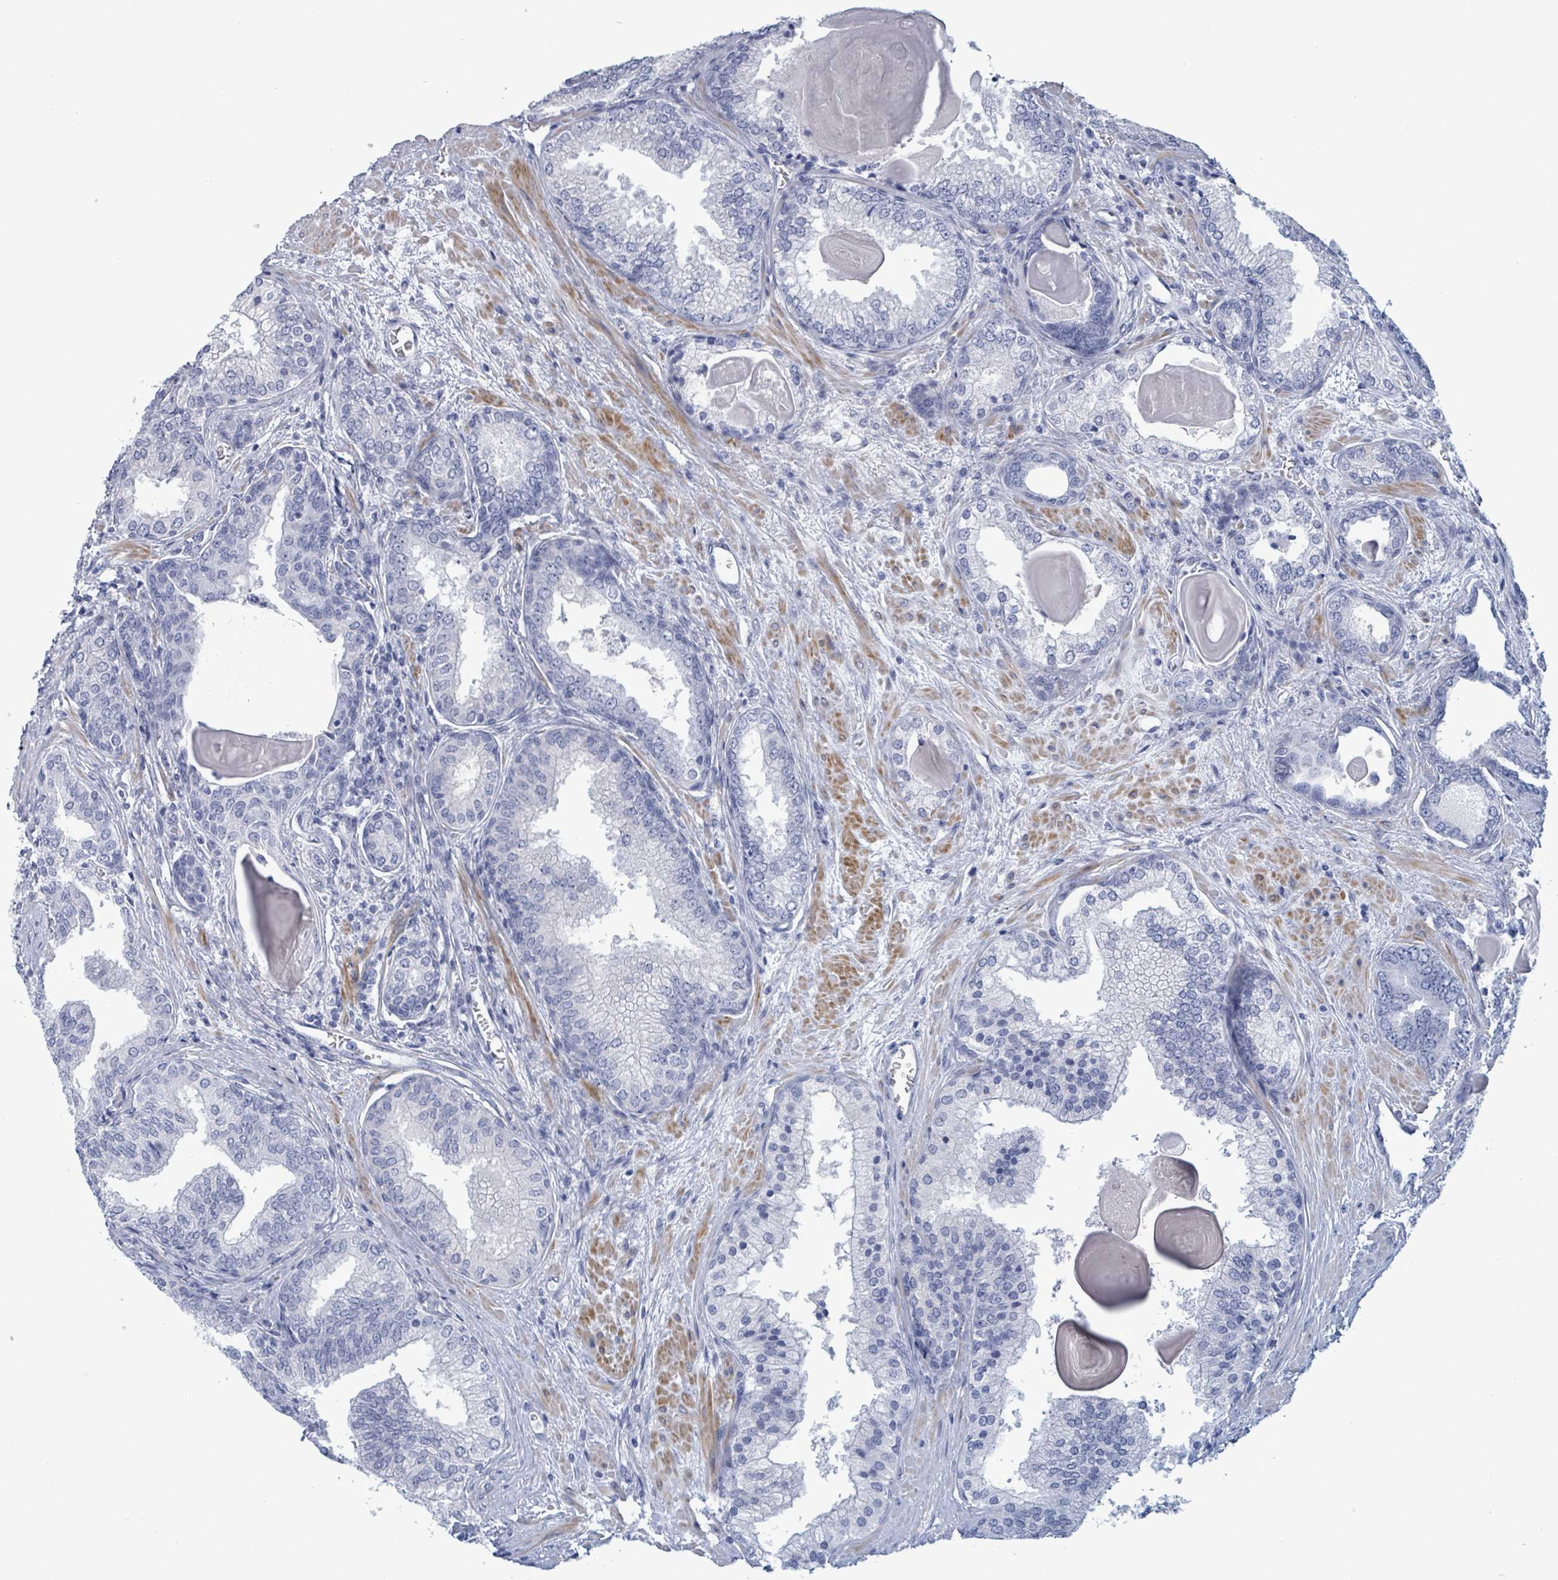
{"staining": {"intensity": "negative", "quantity": "none", "location": "none"}, "tissue": "prostate cancer", "cell_type": "Tumor cells", "image_type": "cancer", "snomed": [{"axis": "morphology", "description": "Adenocarcinoma, High grade"}, {"axis": "topography", "description": "Prostate"}], "caption": "Image shows no protein staining in tumor cells of adenocarcinoma (high-grade) (prostate) tissue.", "gene": "ZNF771", "patient": {"sex": "male", "age": 63}}